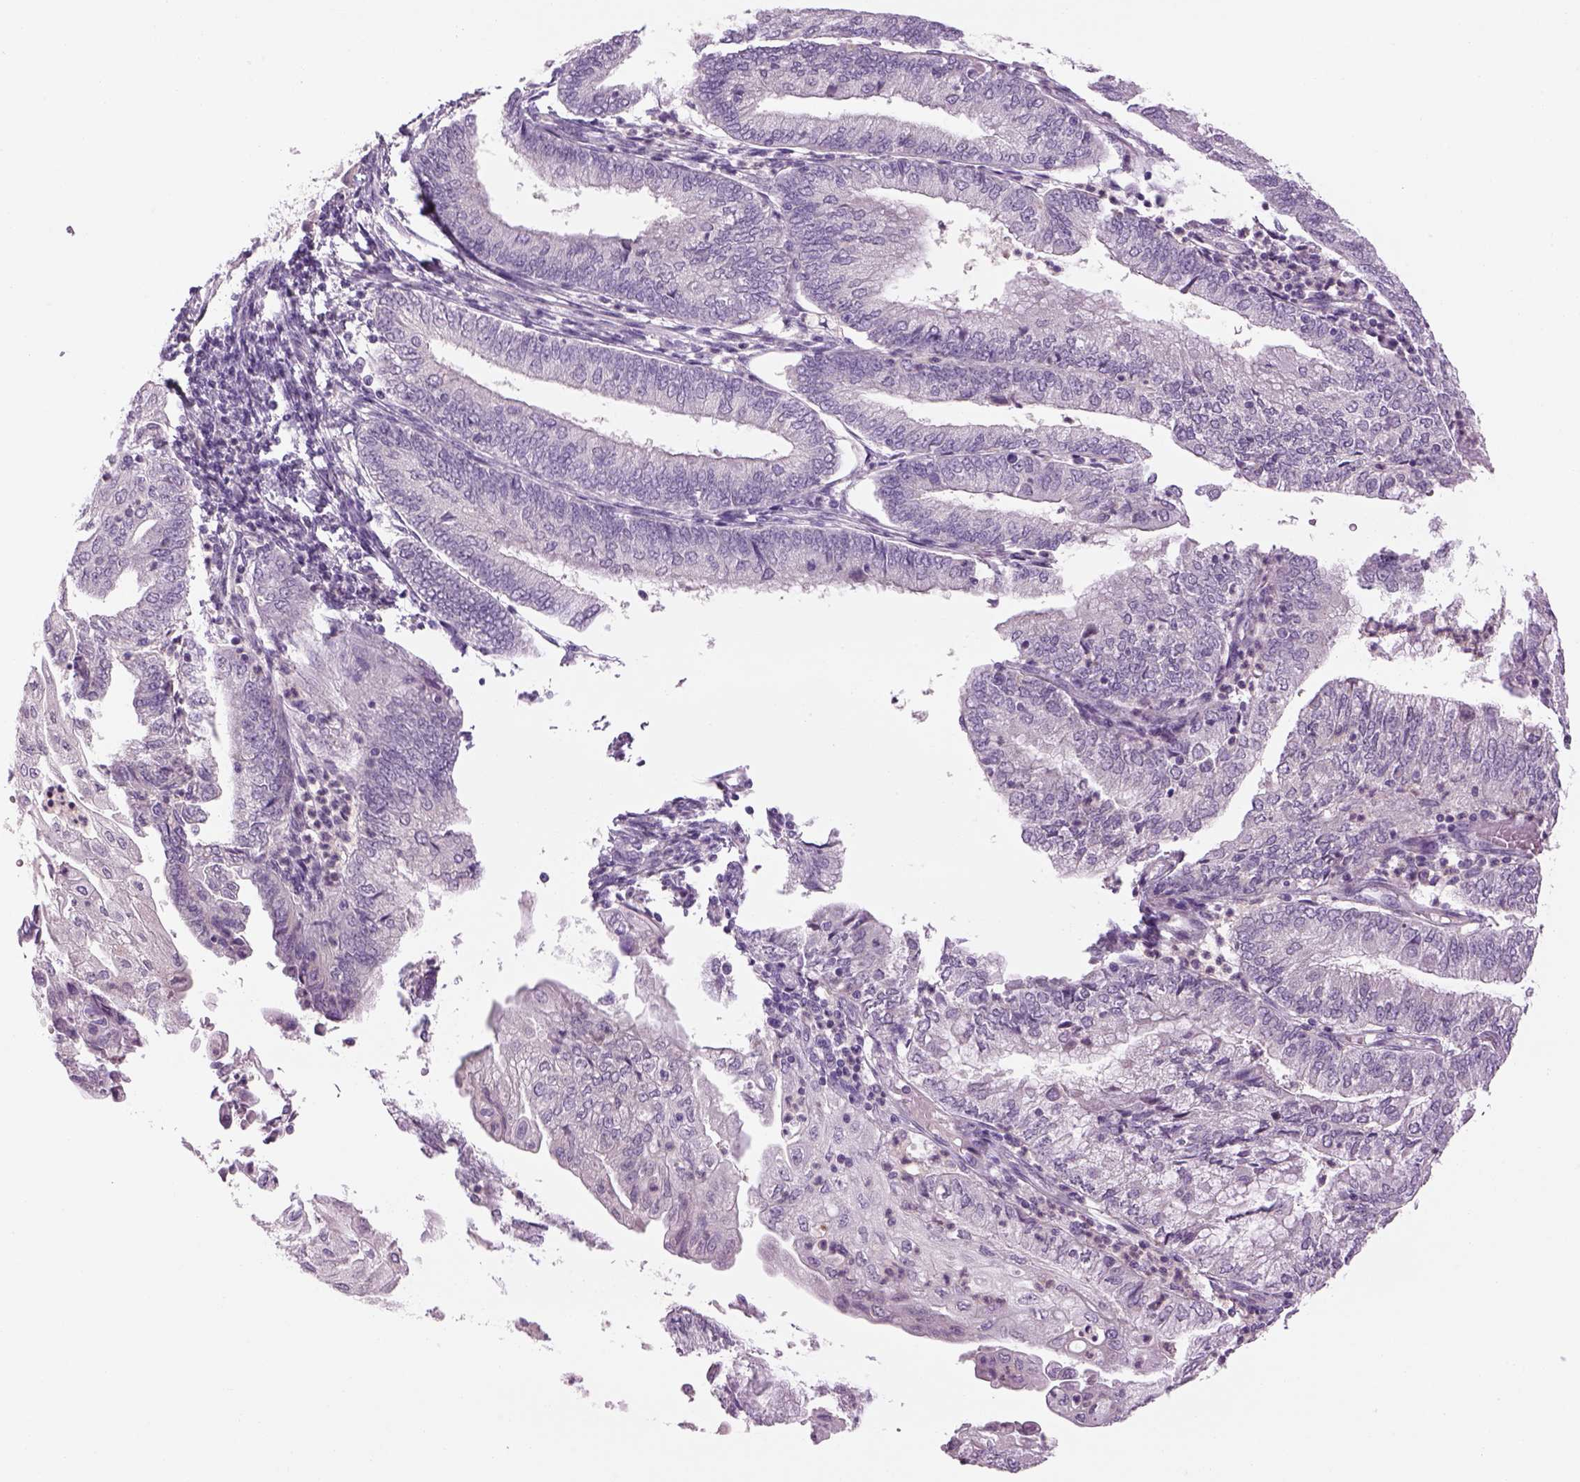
{"staining": {"intensity": "negative", "quantity": "none", "location": "none"}, "tissue": "endometrial cancer", "cell_type": "Tumor cells", "image_type": "cancer", "snomed": [{"axis": "morphology", "description": "Adenocarcinoma, NOS"}, {"axis": "topography", "description": "Endometrium"}], "caption": "This is an IHC photomicrograph of endometrial cancer. There is no expression in tumor cells.", "gene": "MDH1B", "patient": {"sex": "female", "age": 55}}